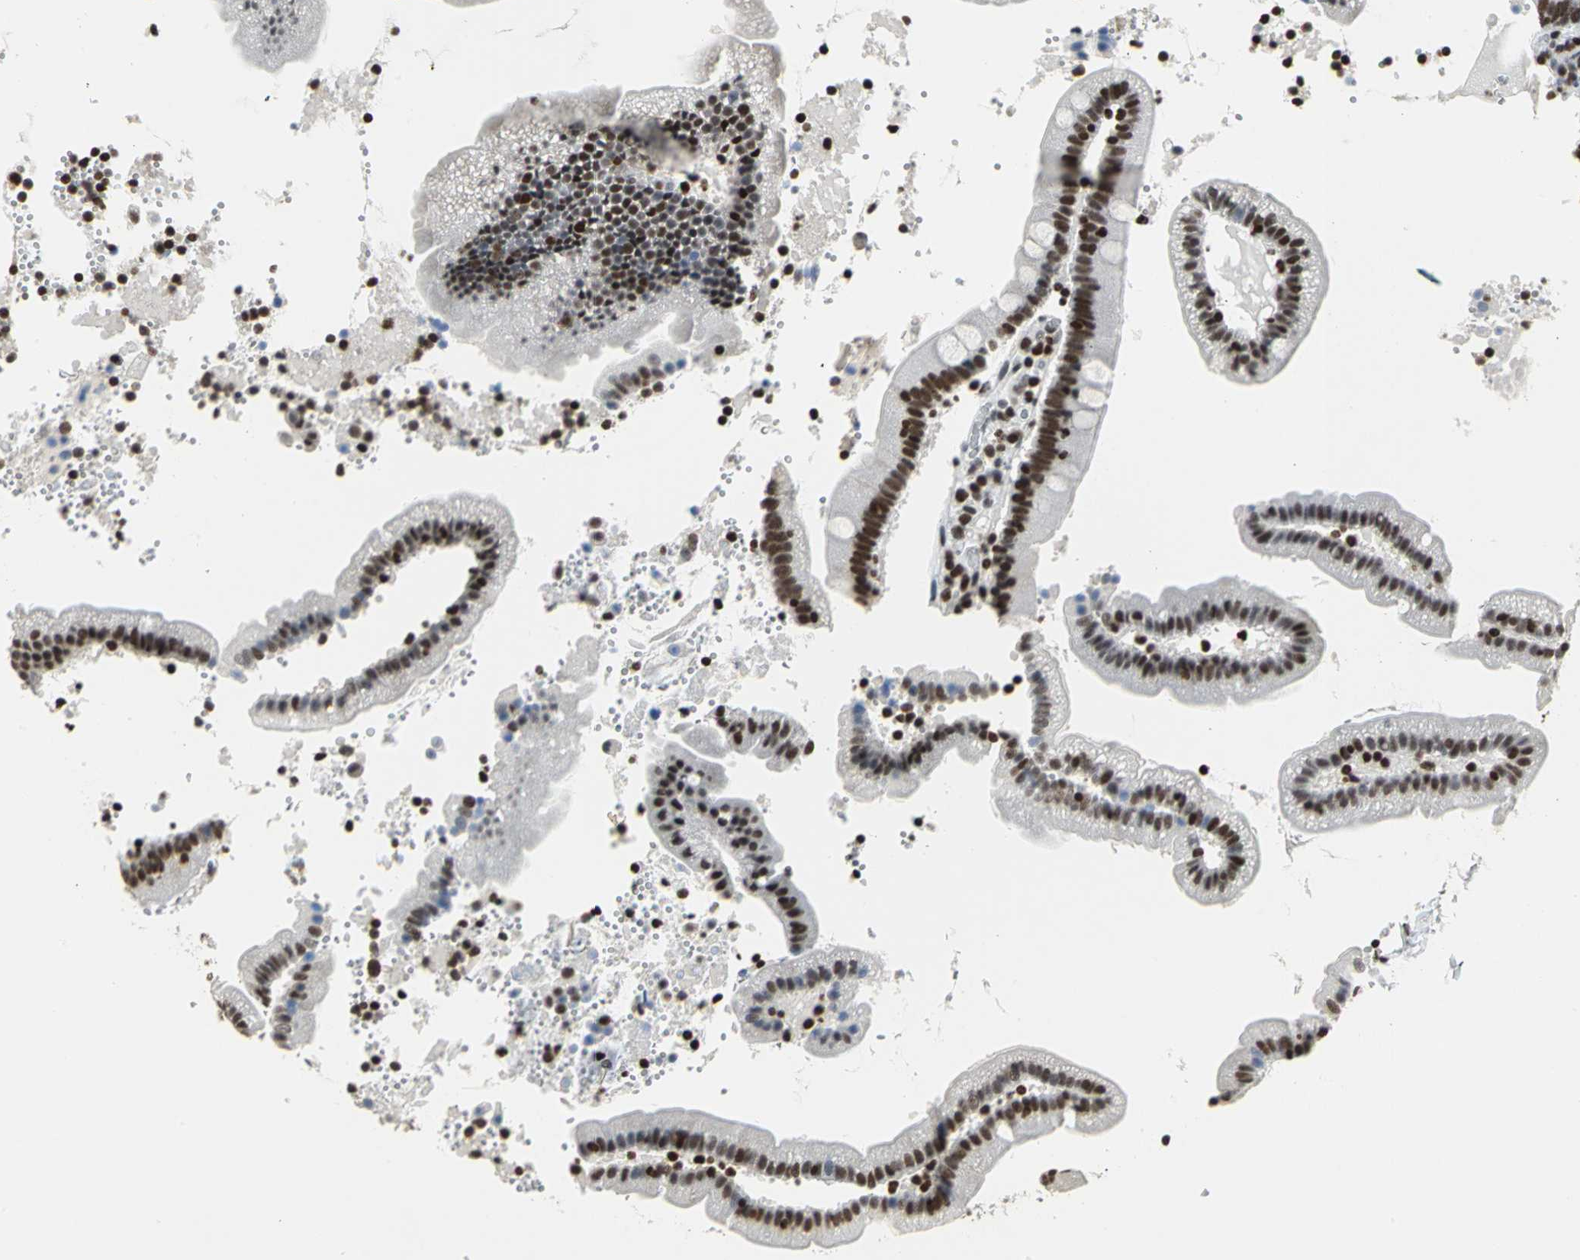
{"staining": {"intensity": "strong", "quantity": ">75%", "location": "nuclear"}, "tissue": "duodenum", "cell_type": "Glandular cells", "image_type": "normal", "snomed": [{"axis": "morphology", "description": "Normal tissue, NOS"}, {"axis": "topography", "description": "Duodenum"}], "caption": "Strong nuclear protein positivity is appreciated in about >75% of glandular cells in duodenum.", "gene": "HNRNPD", "patient": {"sex": "male", "age": 66}}